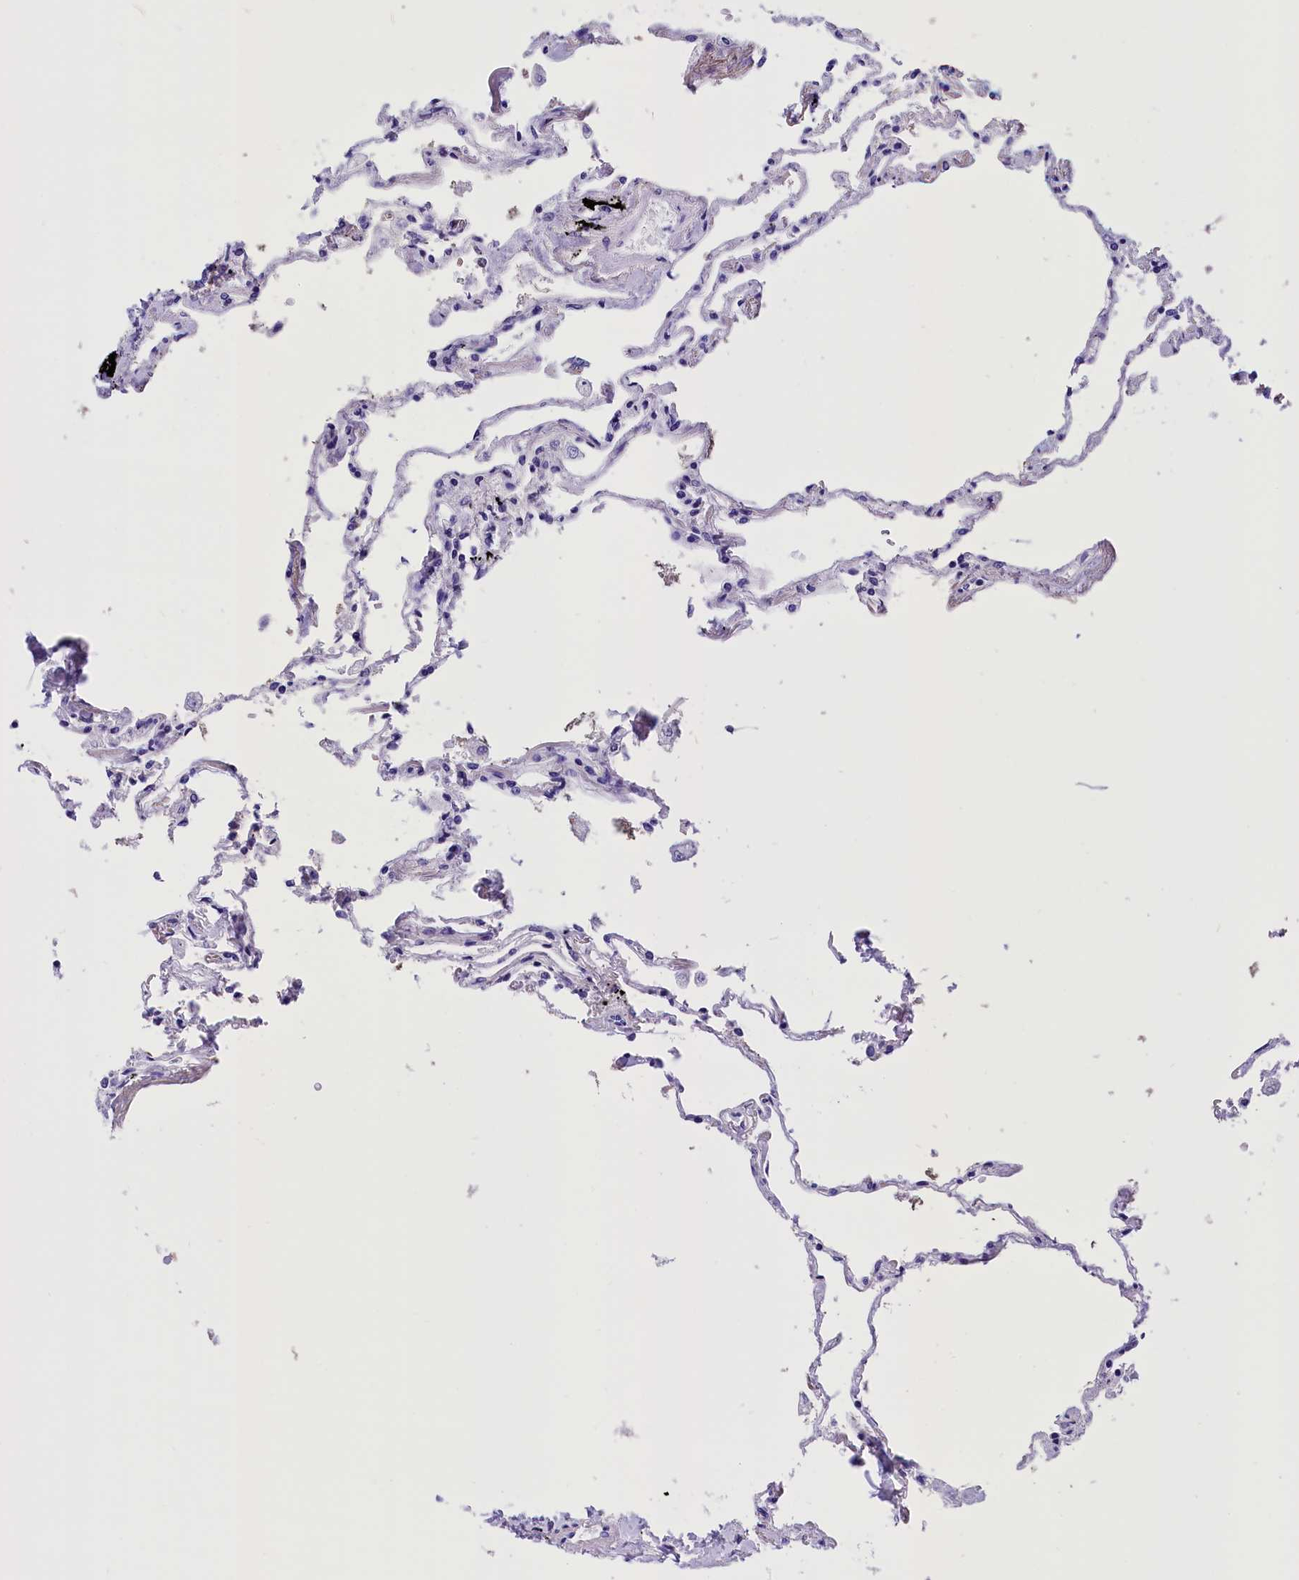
{"staining": {"intensity": "negative", "quantity": "none", "location": "none"}, "tissue": "lung", "cell_type": "Alveolar cells", "image_type": "normal", "snomed": [{"axis": "morphology", "description": "Normal tissue, NOS"}, {"axis": "topography", "description": "Lung"}], "caption": "This is an immunohistochemistry photomicrograph of benign human lung. There is no staining in alveolar cells.", "gene": "ABAT", "patient": {"sex": "female", "age": 67}}